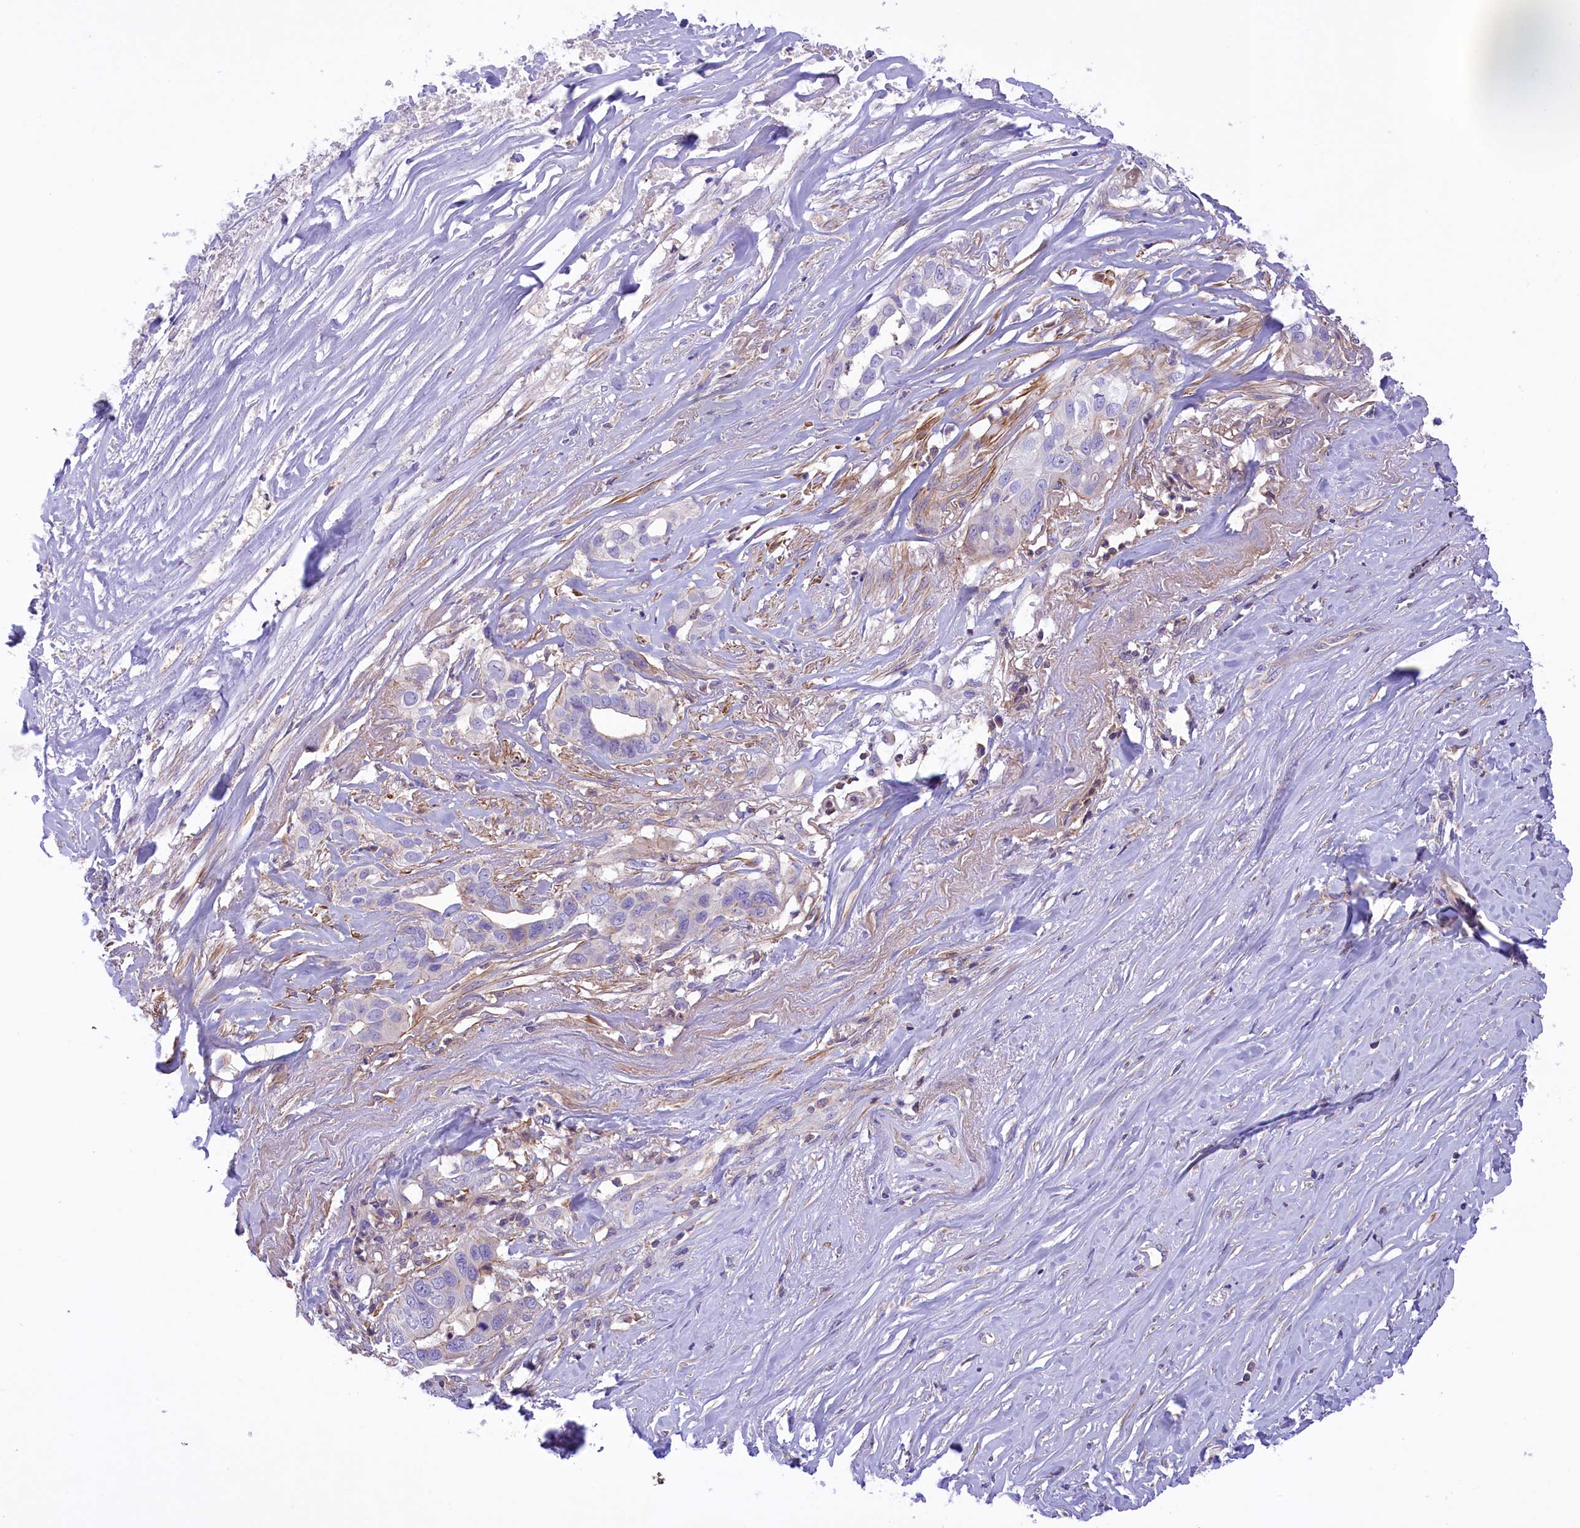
{"staining": {"intensity": "negative", "quantity": "none", "location": "none"}, "tissue": "liver cancer", "cell_type": "Tumor cells", "image_type": "cancer", "snomed": [{"axis": "morphology", "description": "Cholangiocarcinoma"}, {"axis": "topography", "description": "Liver"}], "caption": "IHC histopathology image of neoplastic tissue: human liver cholangiocarcinoma stained with DAB (3,3'-diaminobenzidine) shows no significant protein positivity in tumor cells.", "gene": "CORO7-PAM16", "patient": {"sex": "female", "age": 79}}